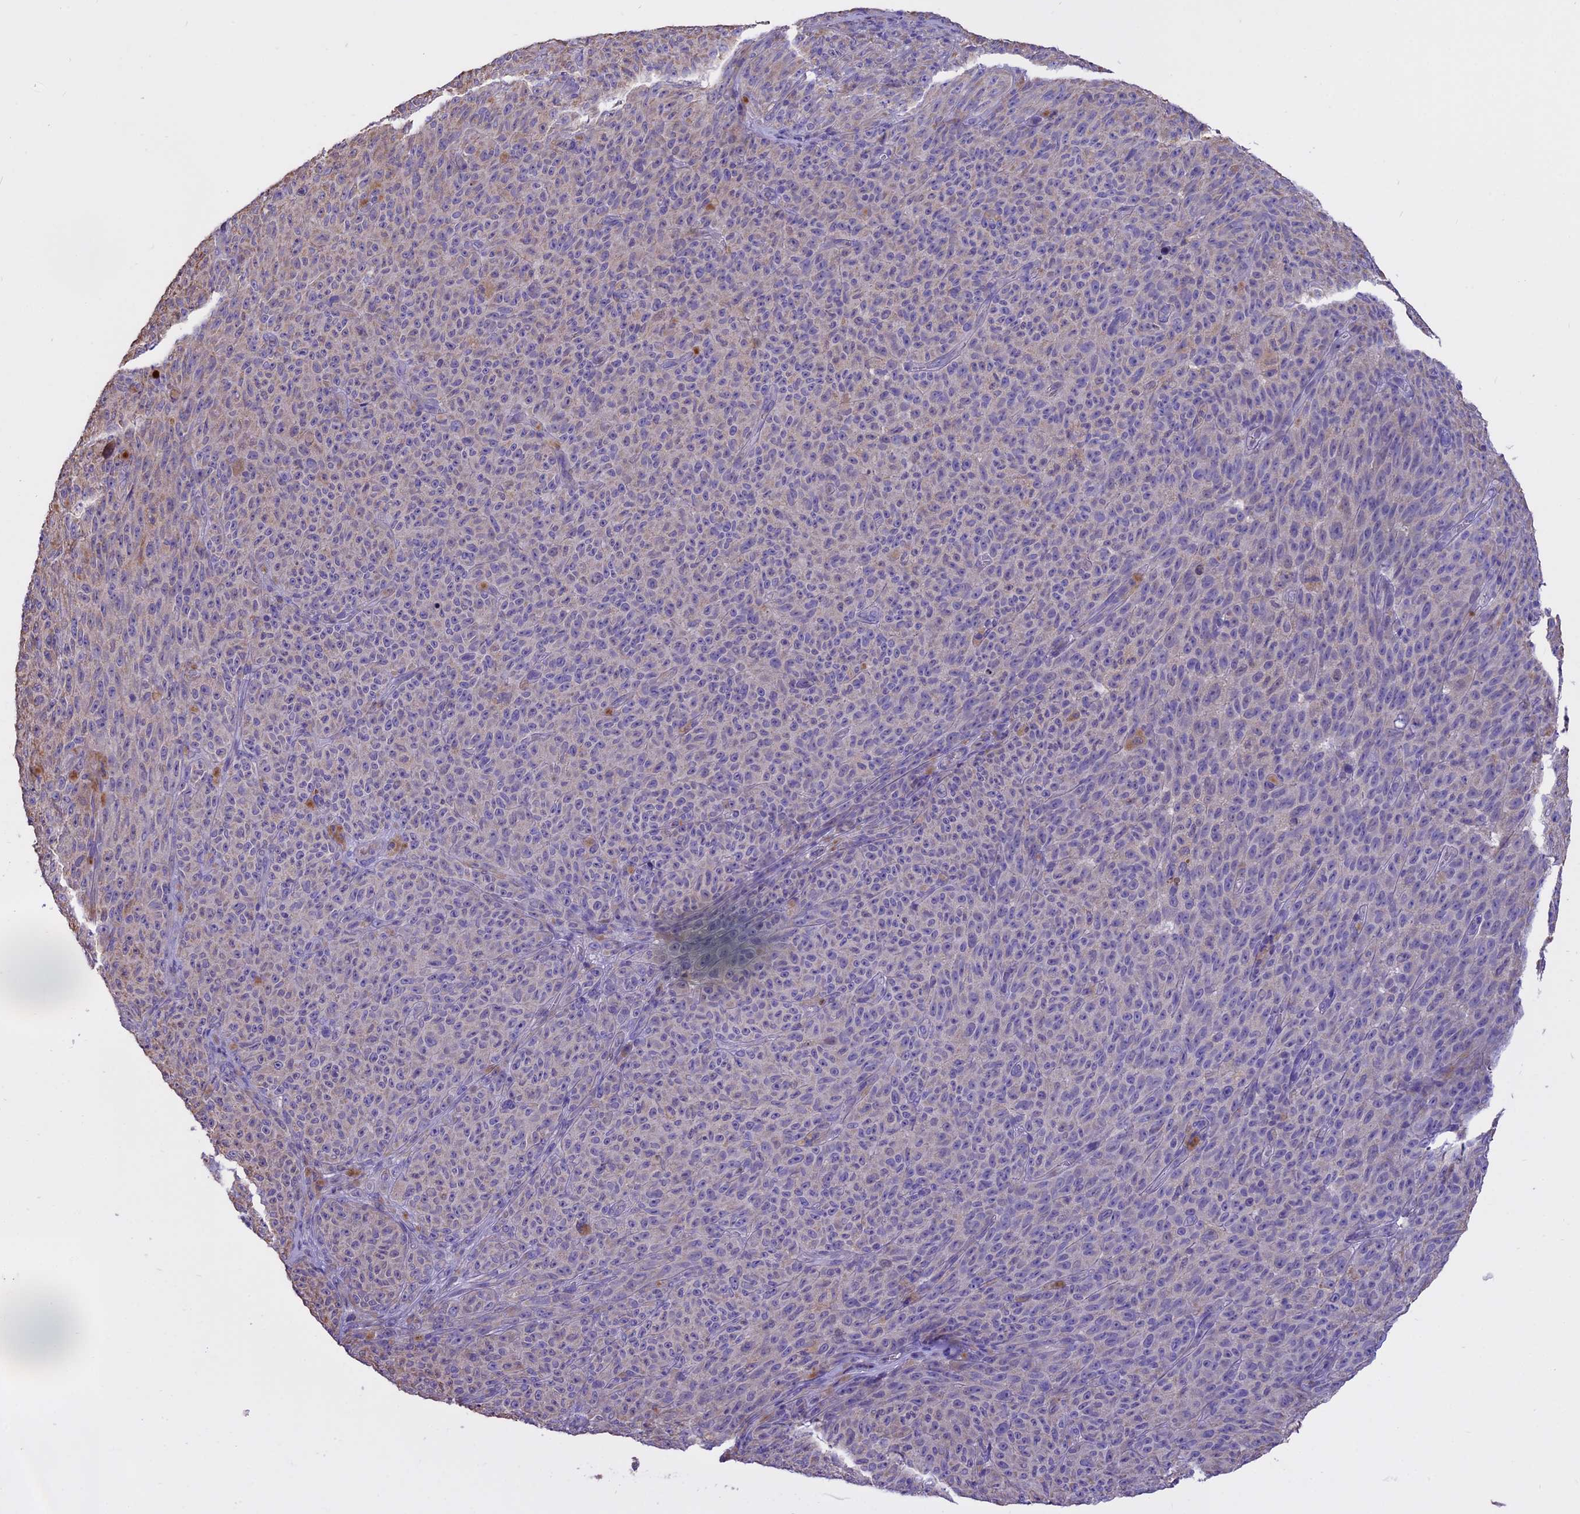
{"staining": {"intensity": "negative", "quantity": "none", "location": "none"}, "tissue": "melanoma", "cell_type": "Tumor cells", "image_type": "cancer", "snomed": [{"axis": "morphology", "description": "Malignant melanoma, NOS"}, {"axis": "topography", "description": "Skin"}], "caption": "Tumor cells are negative for protein expression in human malignant melanoma.", "gene": "WFDC2", "patient": {"sex": "female", "age": 82}}